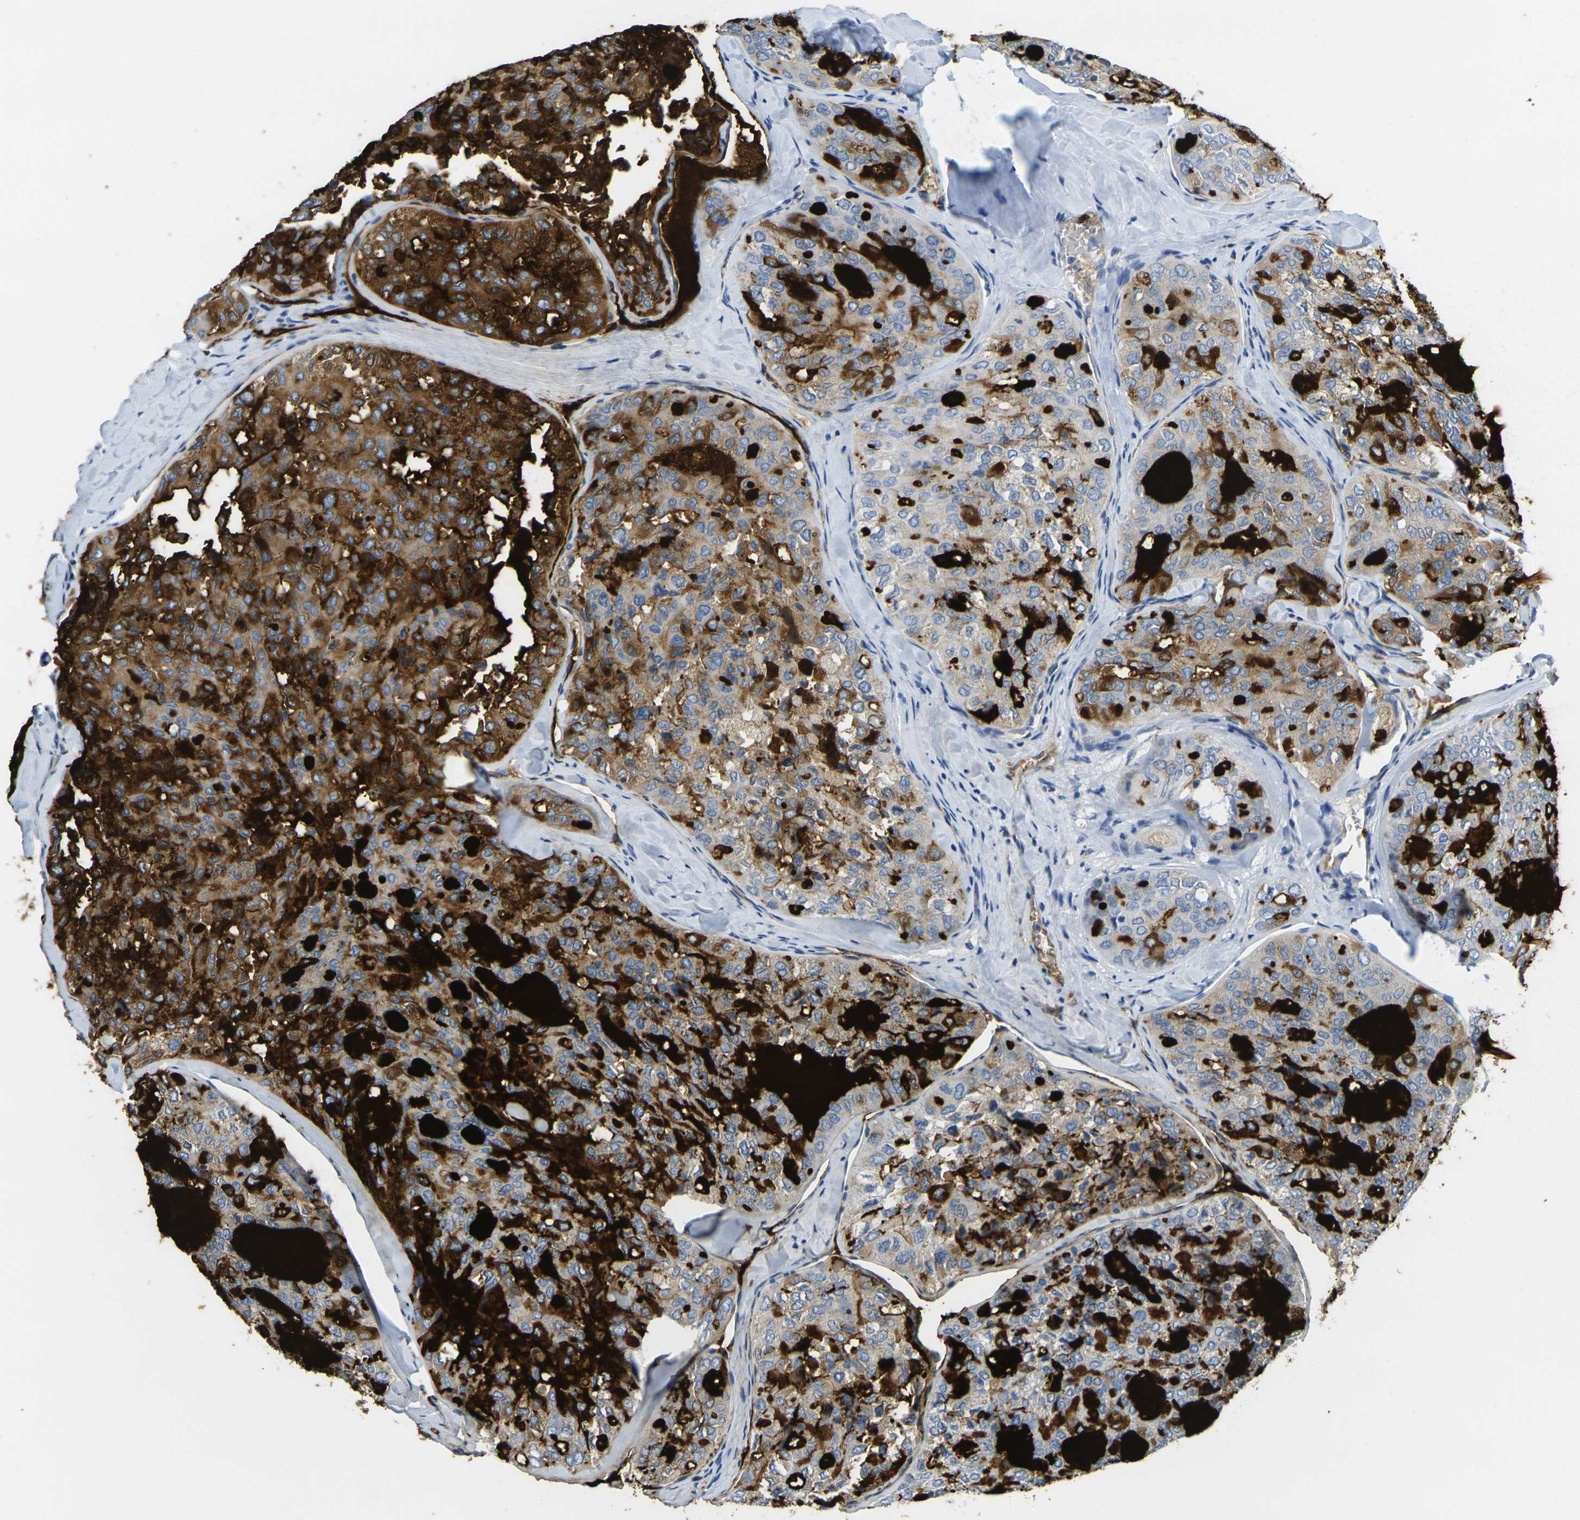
{"staining": {"intensity": "strong", "quantity": "25%-75%", "location": "cytoplasmic/membranous"}, "tissue": "thyroid cancer", "cell_type": "Tumor cells", "image_type": "cancer", "snomed": [{"axis": "morphology", "description": "Follicular adenoma carcinoma, NOS"}, {"axis": "topography", "description": "Thyroid gland"}], "caption": "Thyroid cancer stained with DAB (3,3'-diaminobenzidine) immunohistochemistry exhibits high levels of strong cytoplasmic/membranous positivity in approximately 25%-75% of tumor cells. (DAB (3,3'-diaminobenzidine) IHC, brown staining for protein, blue staining for nuclei).", "gene": "GPR15", "patient": {"sex": "male", "age": 75}}